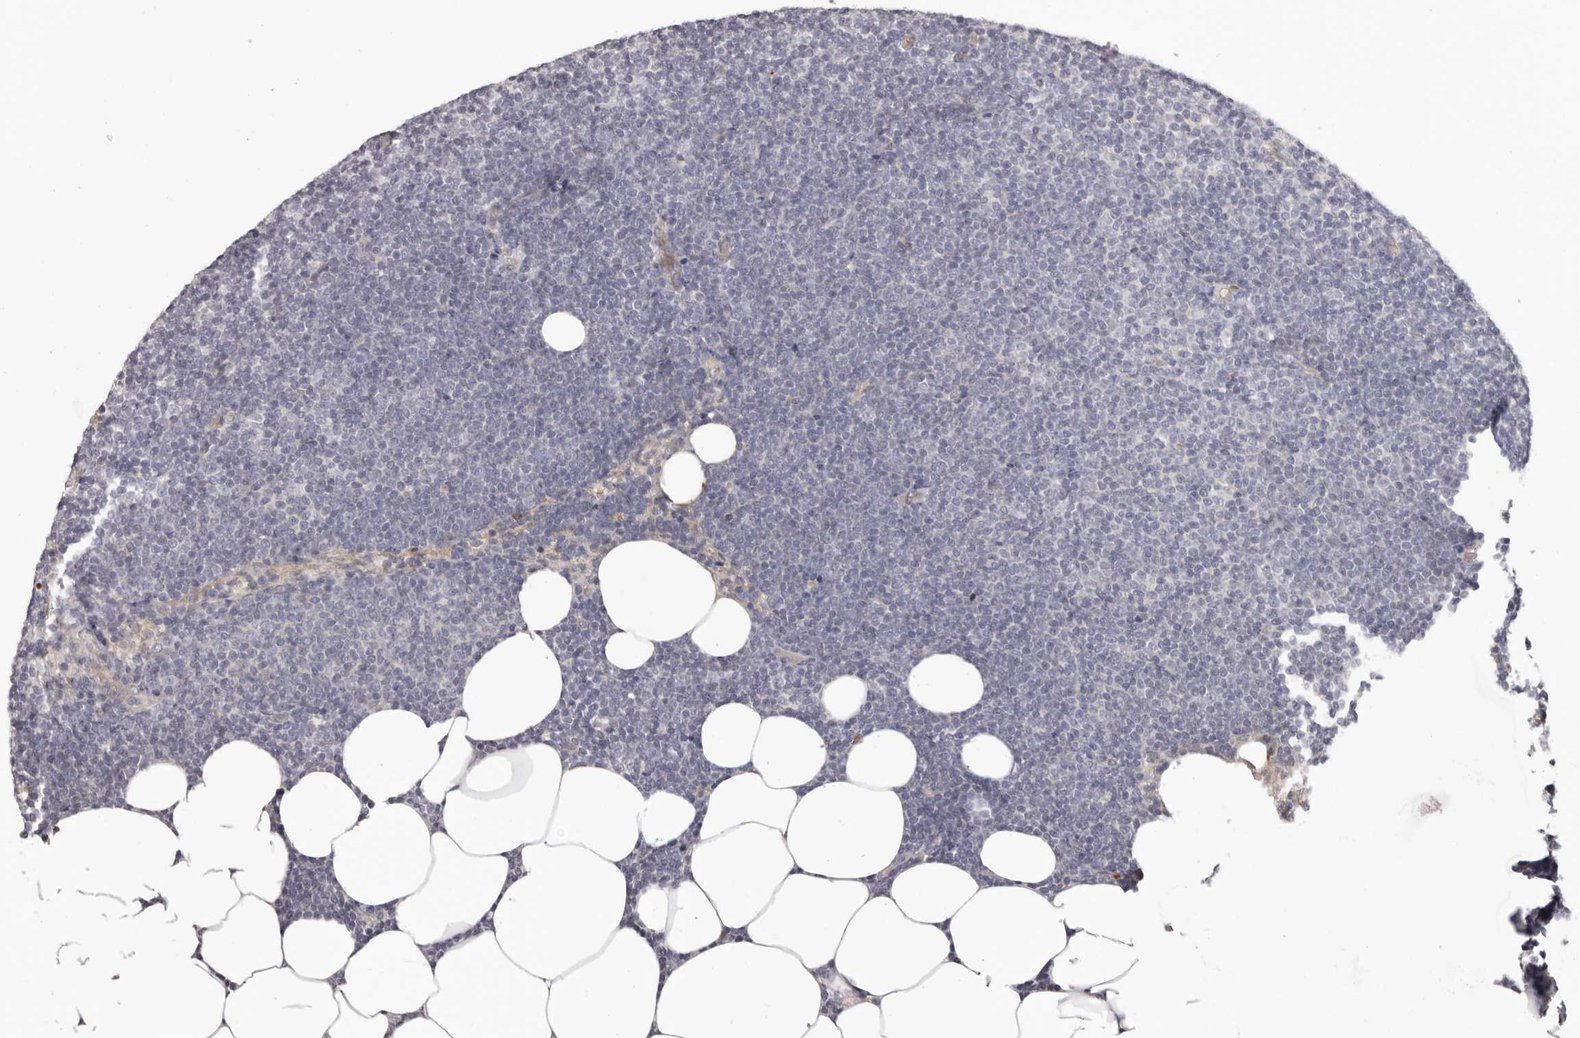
{"staining": {"intensity": "negative", "quantity": "none", "location": "none"}, "tissue": "lymphoma", "cell_type": "Tumor cells", "image_type": "cancer", "snomed": [{"axis": "morphology", "description": "Malignant lymphoma, non-Hodgkin's type, Low grade"}, {"axis": "topography", "description": "Lymph node"}], "caption": "Immunohistochemistry (IHC) of human low-grade malignant lymphoma, non-Hodgkin's type reveals no positivity in tumor cells.", "gene": "OTUD3", "patient": {"sex": "female", "age": 53}}